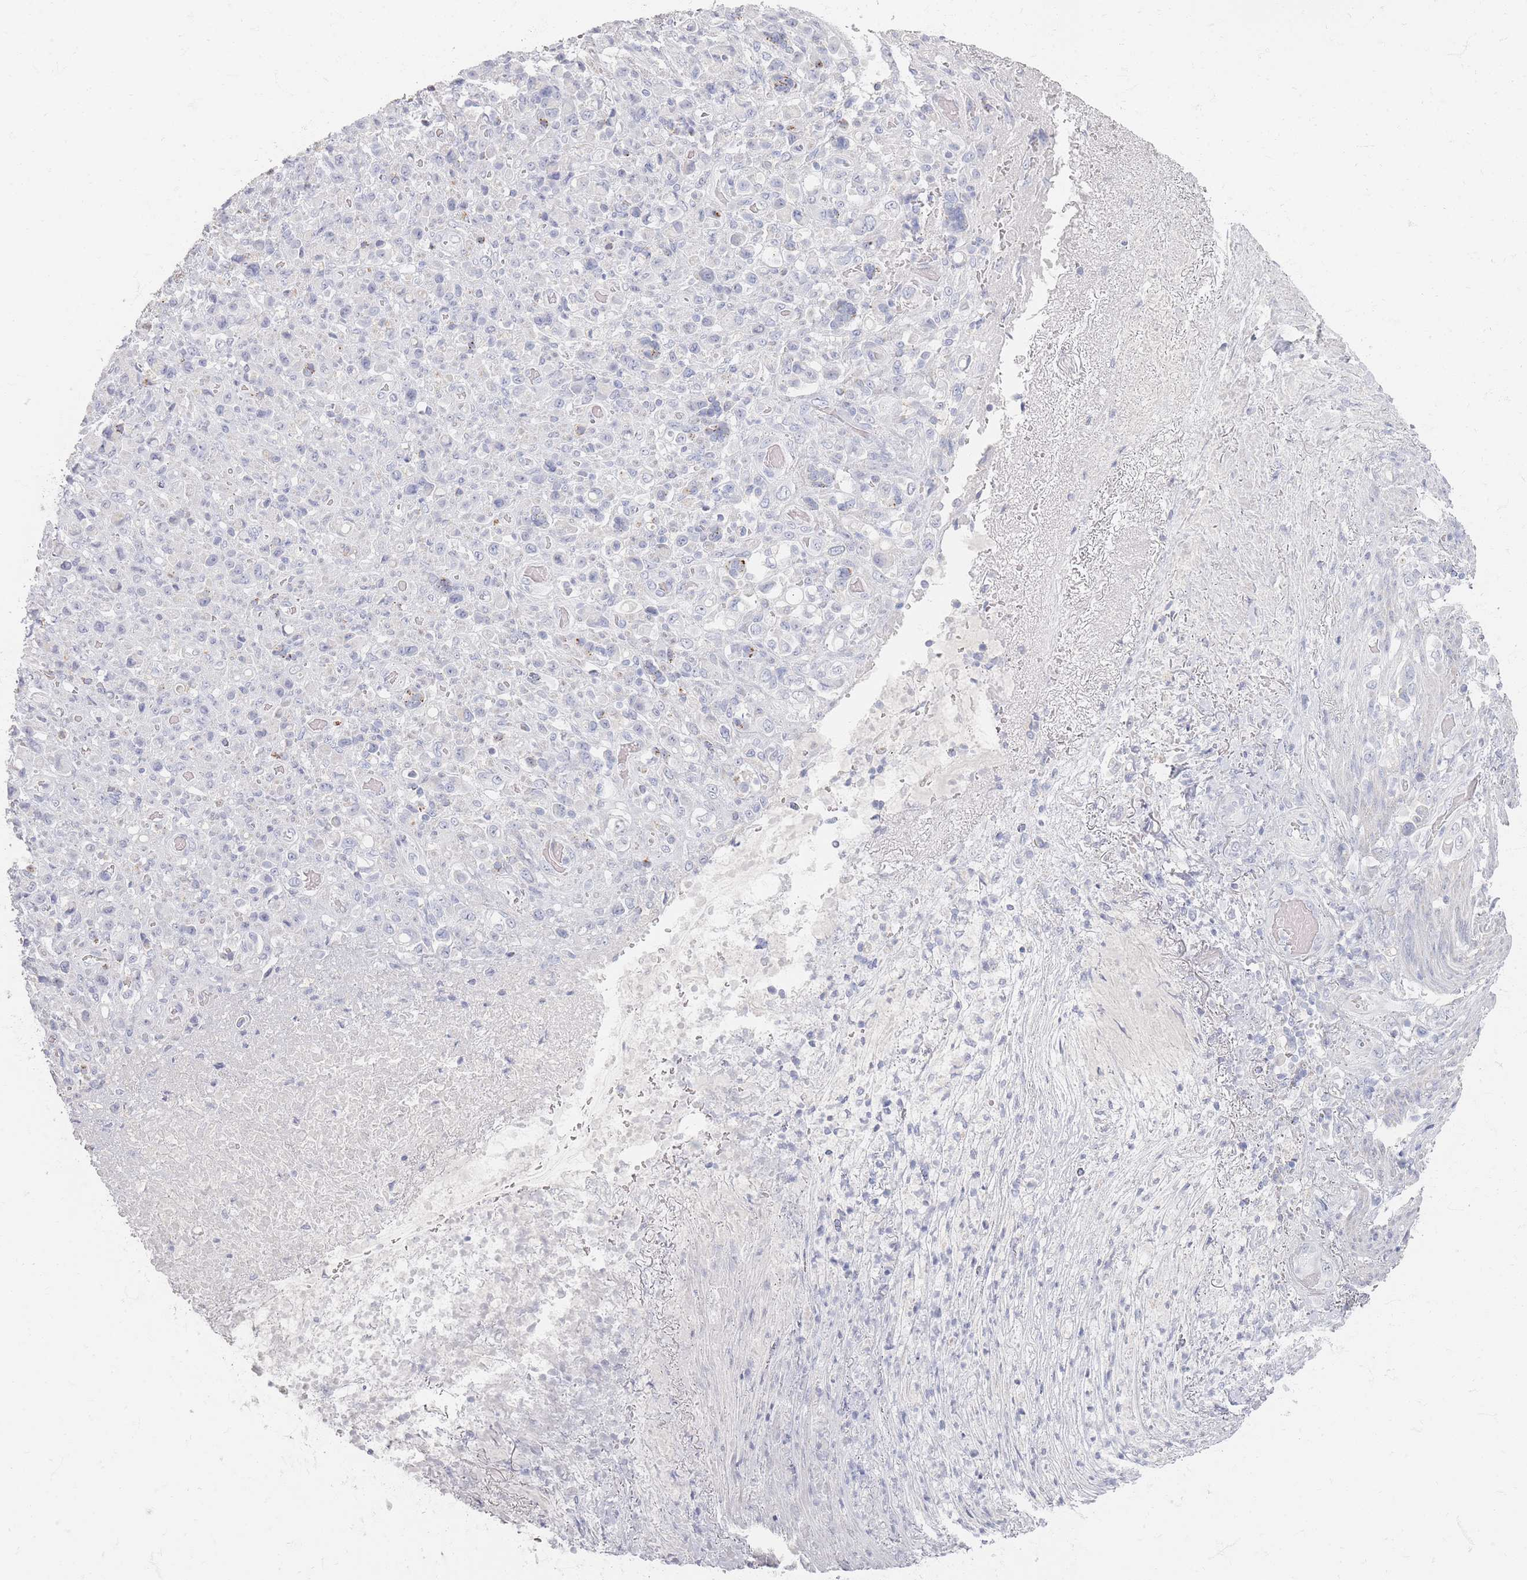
{"staining": {"intensity": "negative", "quantity": "none", "location": "none"}, "tissue": "stomach cancer", "cell_type": "Tumor cells", "image_type": "cancer", "snomed": [{"axis": "morphology", "description": "Normal tissue, NOS"}, {"axis": "morphology", "description": "Adenocarcinoma, NOS"}, {"axis": "topography", "description": "Stomach"}], "caption": "Micrograph shows no significant protein expression in tumor cells of stomach cancer.", "gene": "SLC2A11", "patient": {"sex": "female", "age": 79}}